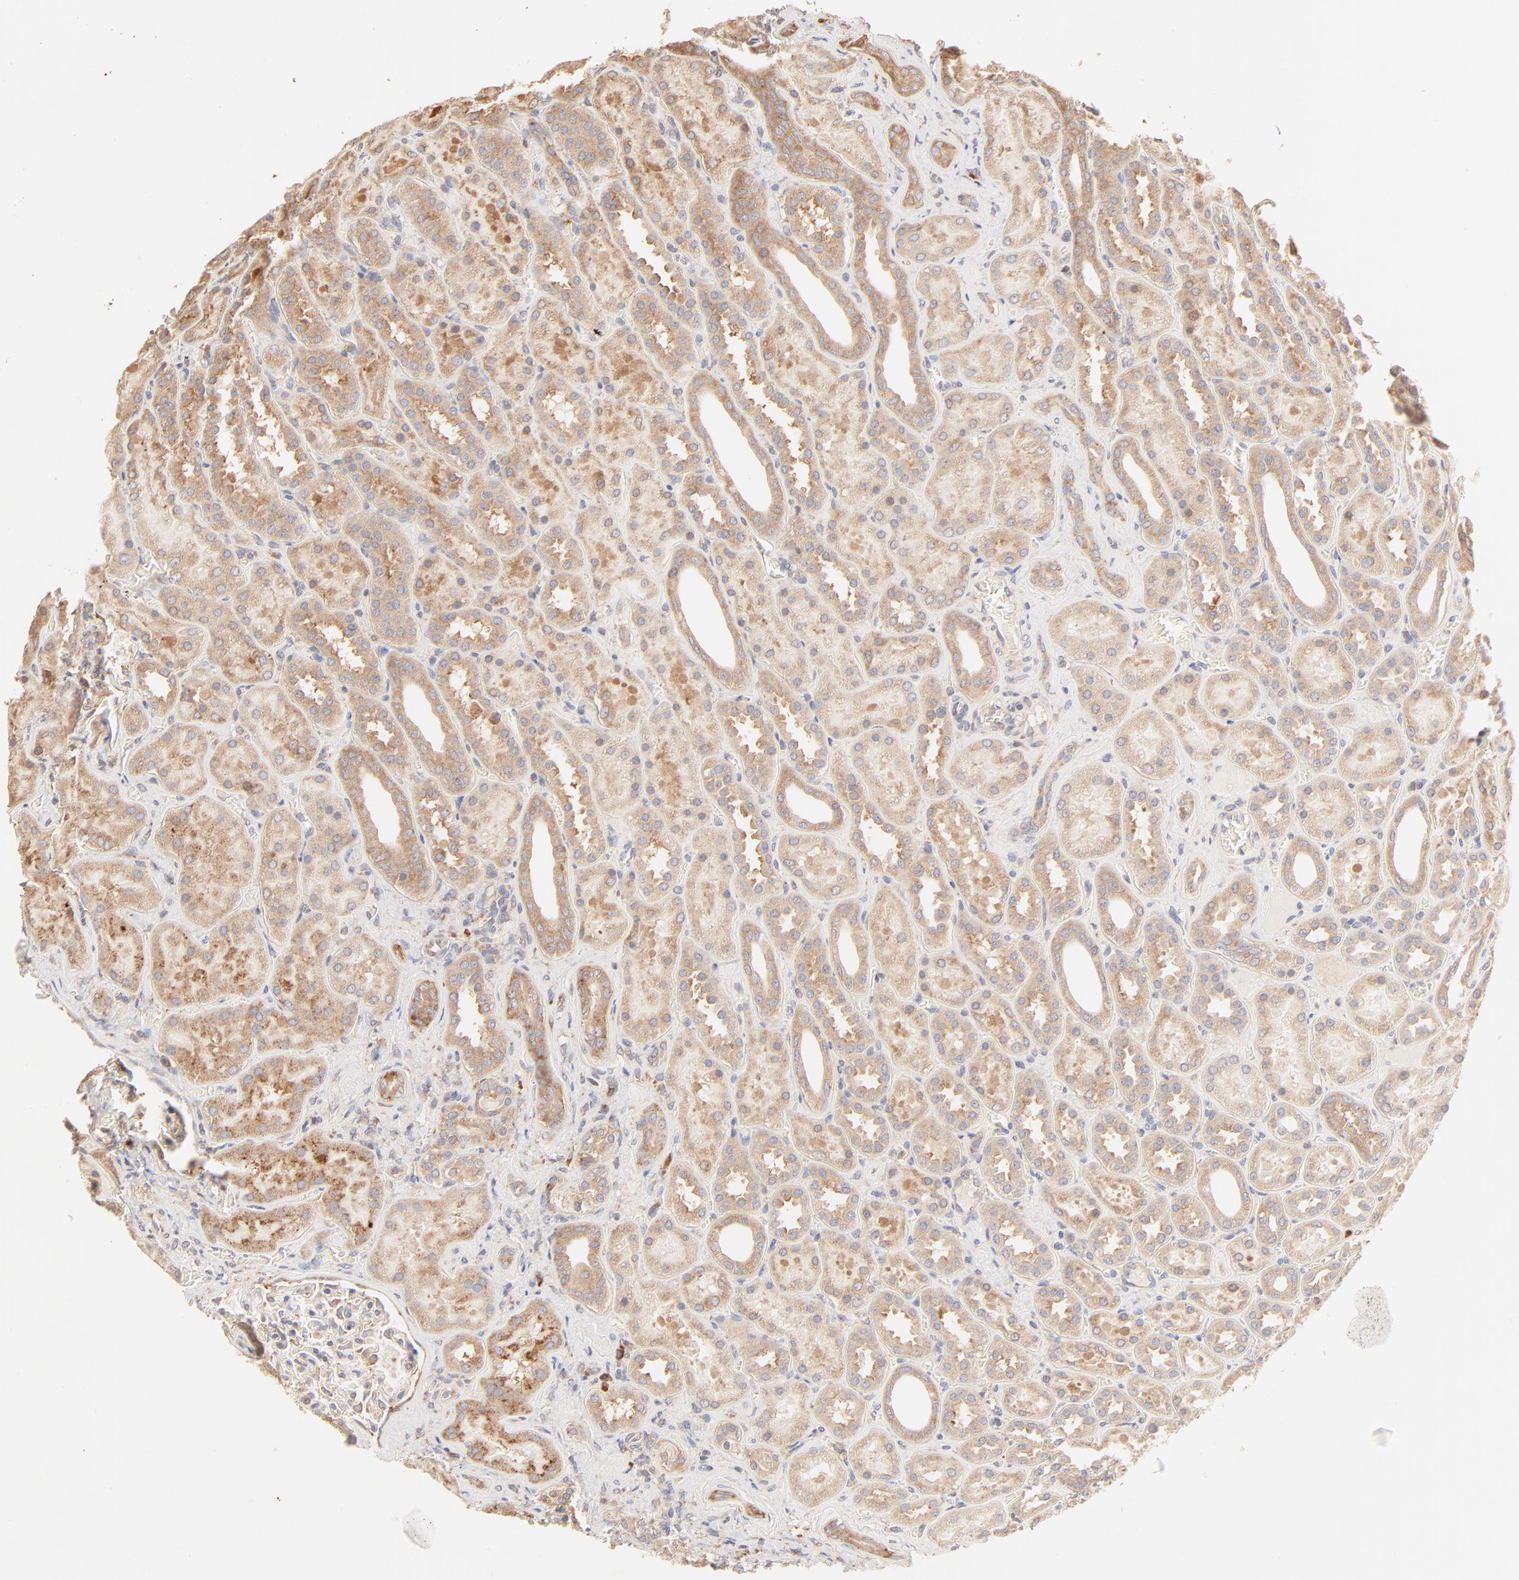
{"staining": {"intensity": "weak", "quantity": "<25%", "location": "cytoplasmic/membranous"}, "tissue": "kidney", "cell_type": "Cells in glomeruli", "image_type": "normal", "snomed": [{"axis": "morphology", "description": "Normal tissue, NOS"}, {"axis": "topography", "description": "Kidney"}], "caption": "High power microscopy histopathology image of an IHC photomicrograph of unremarkable kidney, revealing no significant expression in cells in glomeruli.", "gene": "RPS20", "patient": {"sex": "male", "age": 28}}